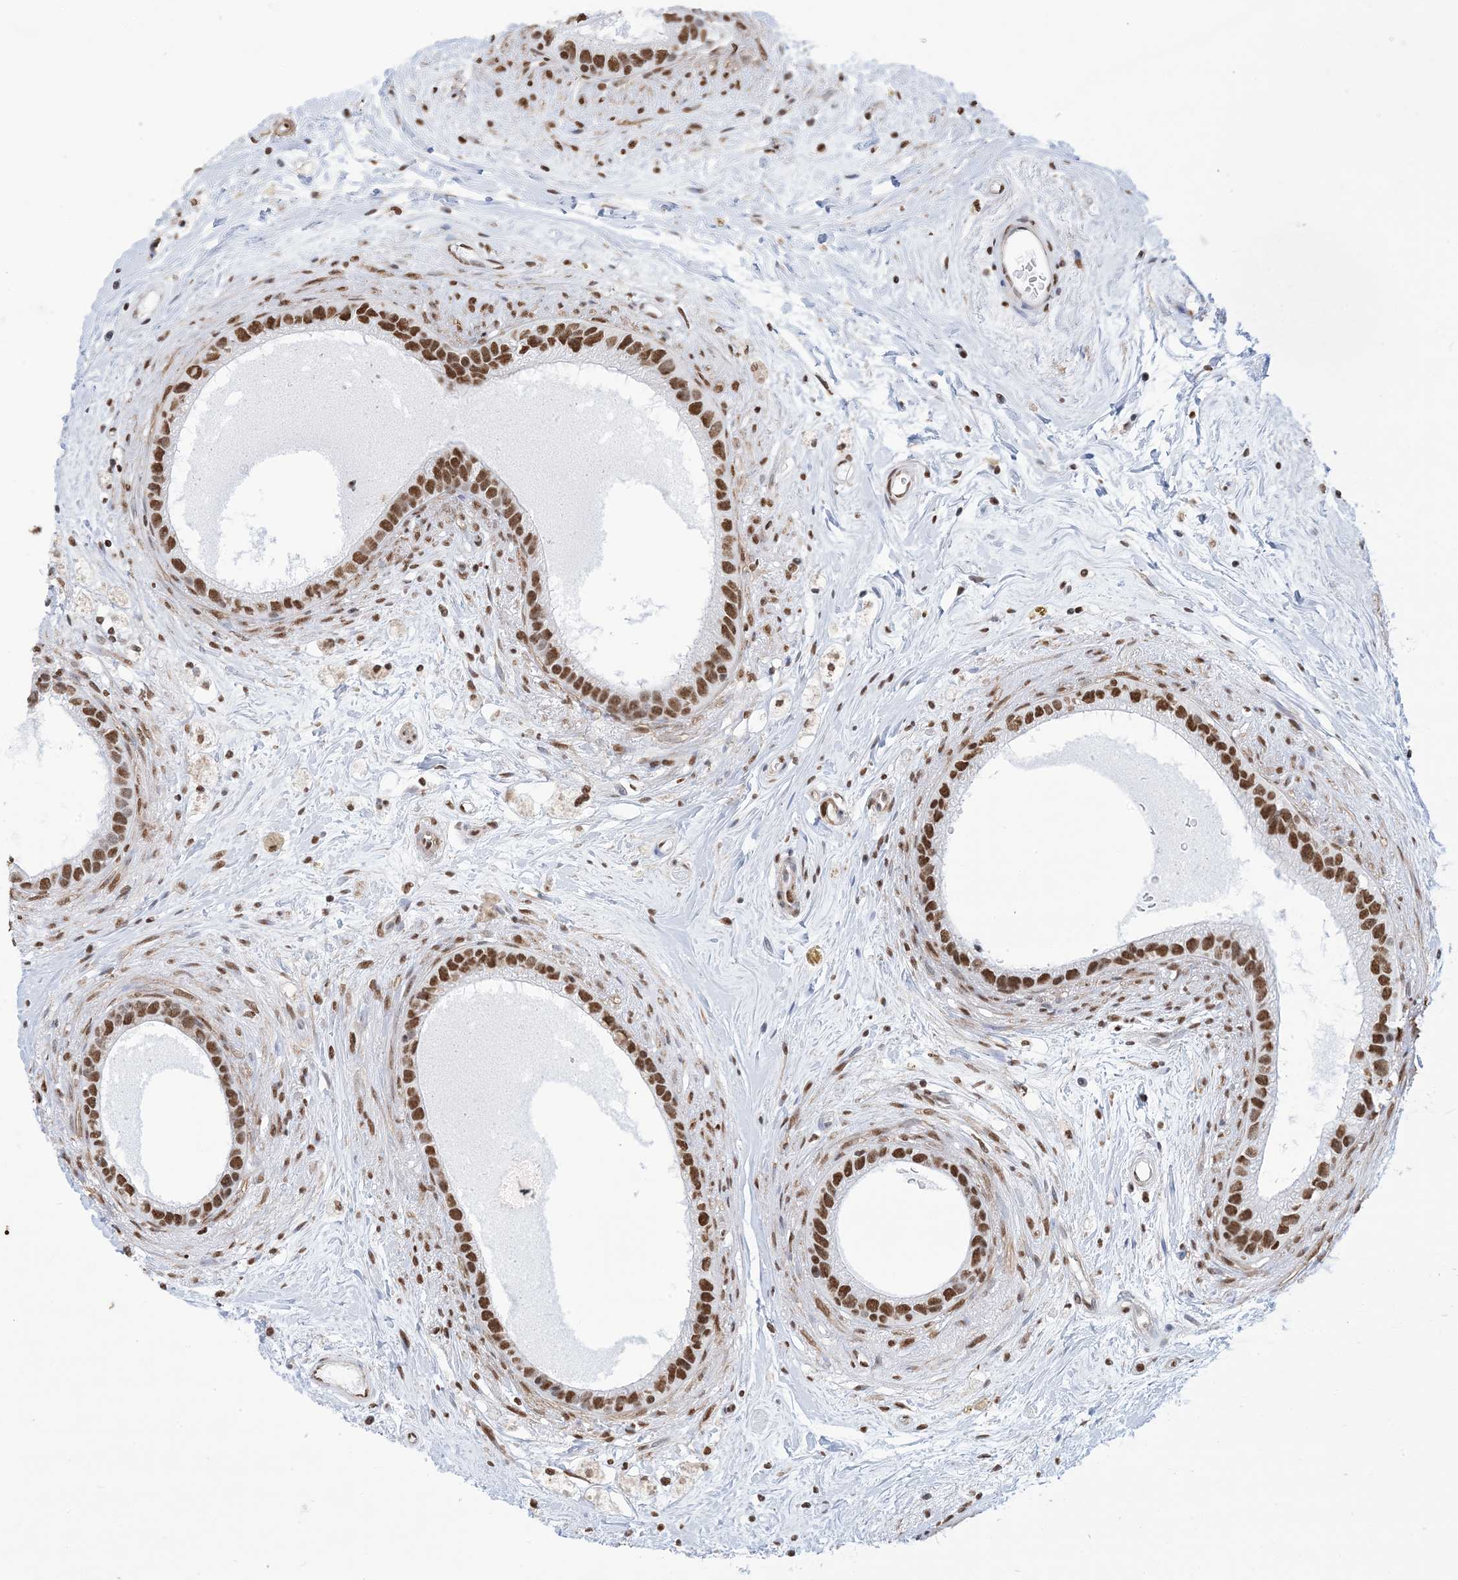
{"staining": {"intensity": "strong", "quantity": ">75%", "location": "nuclear"}, "tissue": "epididymis", "cell_type": "Glandular cells", "image_type": "normal", "snomed": [{"axis": "morphology", "description": "Normal tissue, NOS"}, {"axis": "topography", "description": "Epididymis"}], "caption": "A high amount of strong nuclear expression is seen in approximately >75% of glandular cells in unremarkable epididymis.", "gene": "ZNF792", "patient": {"sex": "male", "age": 80}}